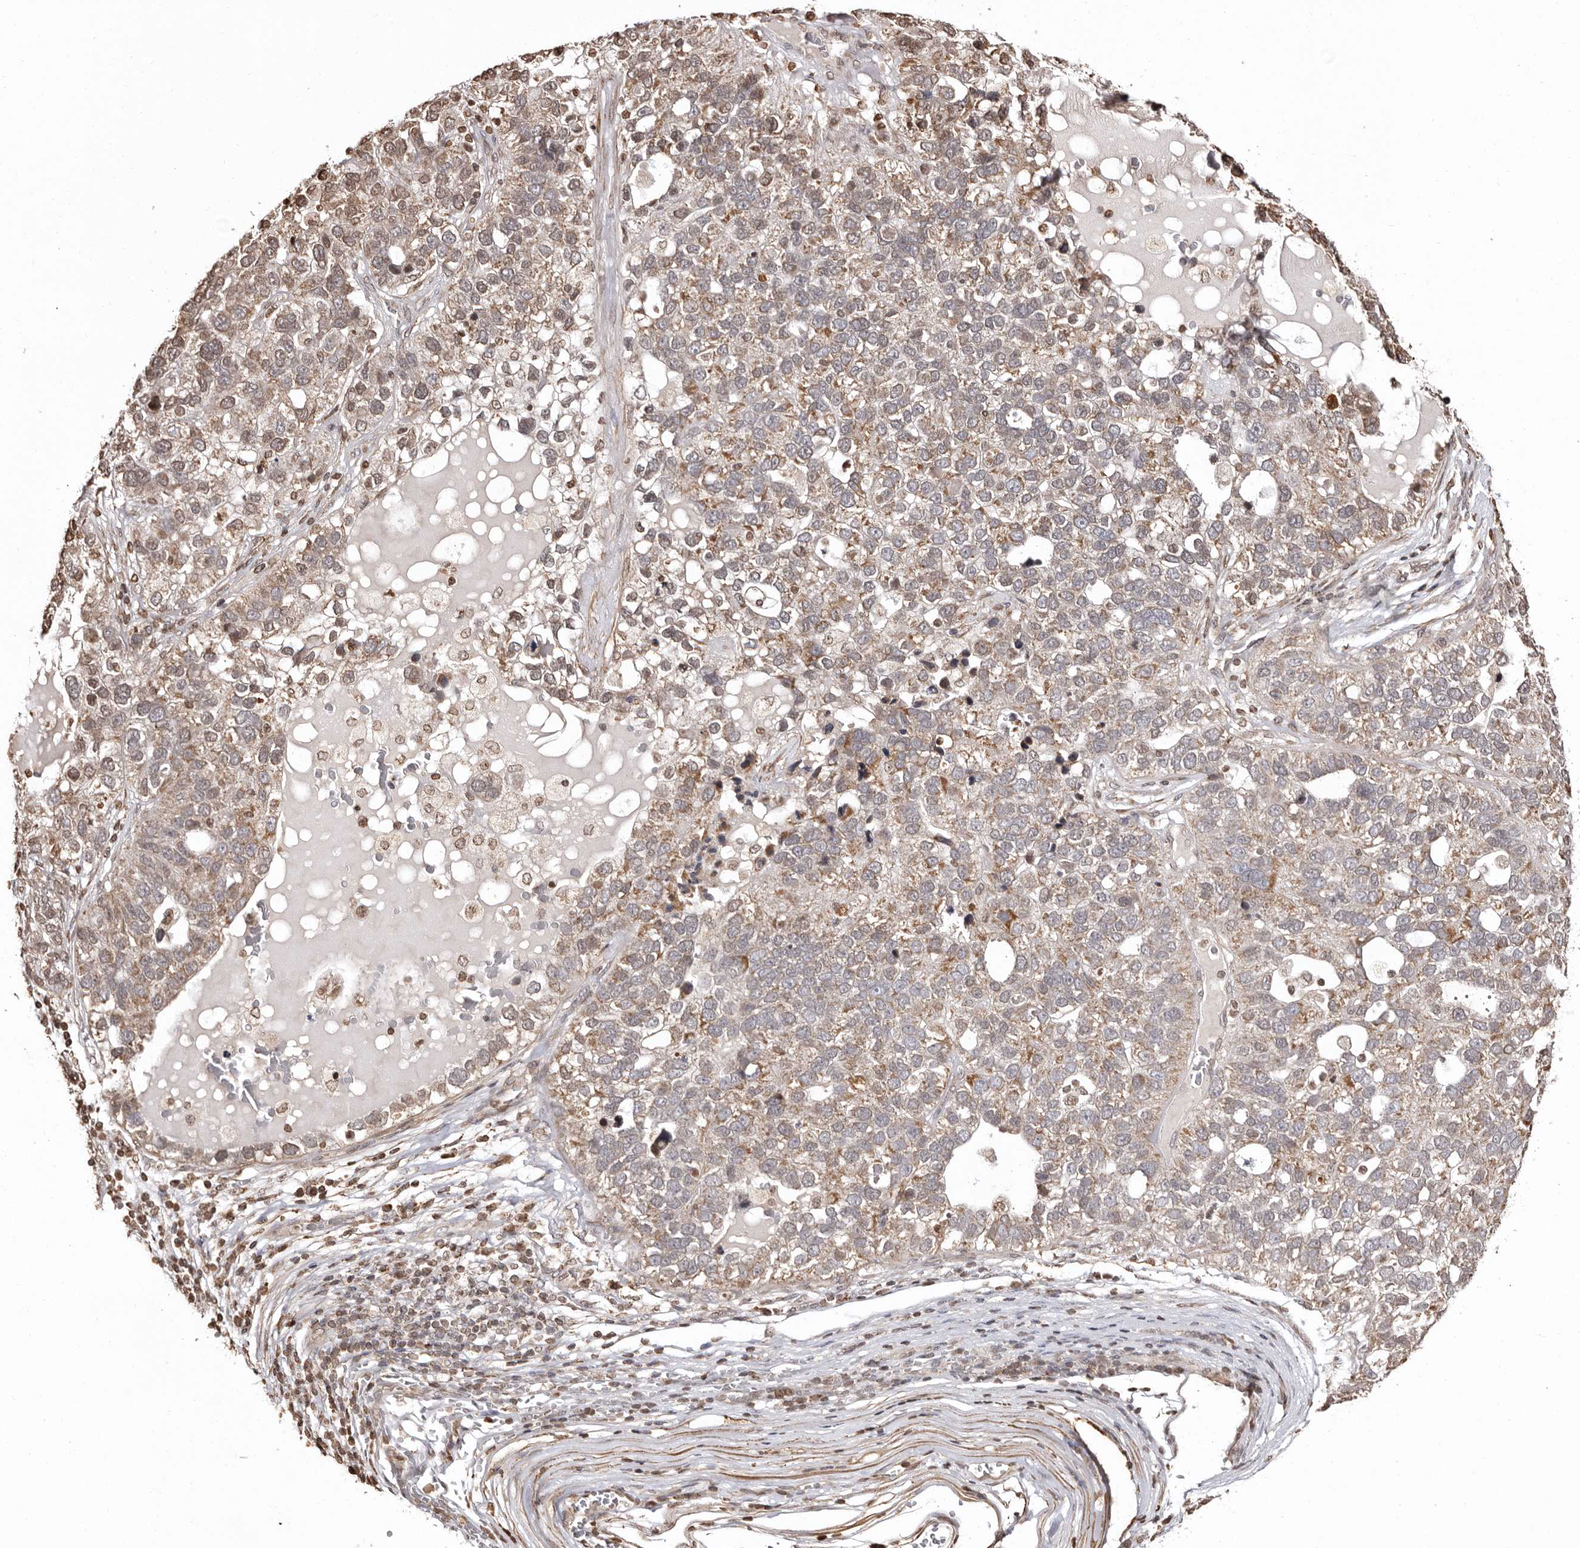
{"staining": {"intensity": "weak", "quantity": "25%-75%", "location": "cytoplasmic/membranous"}, "tissue": "pancreatic cancer", "cell_type": "Tumor cells", "image_type": "cancer", "snomed": [{"axis": "morphology", "description": "Adenocarcinoma, NOS"}, {"axis": "topography", "description": "Pancreas"}], "caption": "Protein staining of pancreatic cancer tissue shows weak cytoplasmic/membranous positivity in about 25%-75% of tumor cells.", "gene": "CCDC190", "patient": {"sex": "female", "age": 61}}